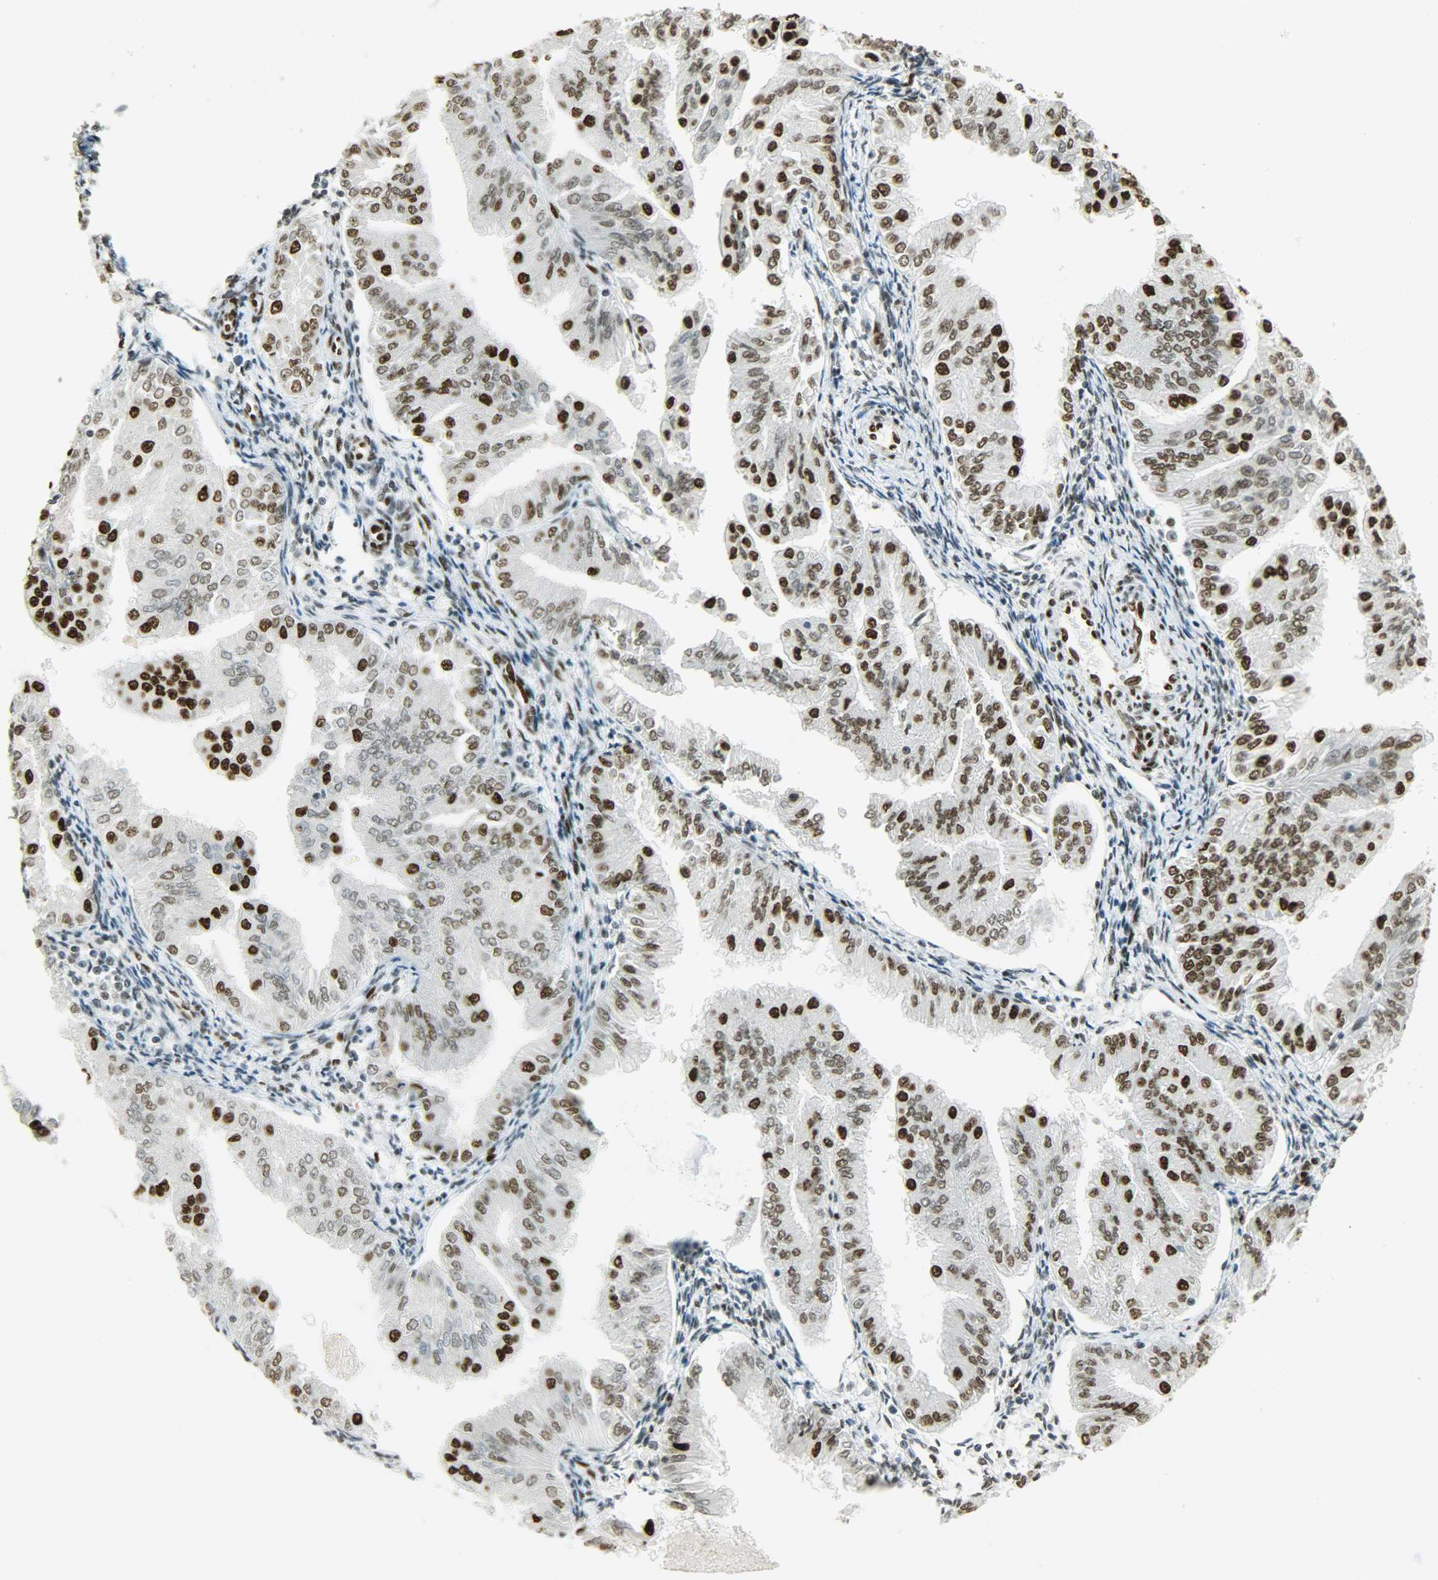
{"staining": {"intensity": "strong", "quantity": "25%-75%", "location": "nuclear"}, "tissue": "endometrial cancer", "cell_type": "Tumor cells", "image_type": "cancer", "snomed": [{"axis": "morphology", "description": "Adenocarcinoma, NOS"}, {"axis": "topography", "description": "Endometrium"}], "caption": "Adenocarcinoma (endometrial) stained with IHC shows strong nuclear staining in about 25%-75% of tumor cells.", "gene": "MYEF2", "patient": {"sex": "female", "age": 53}}